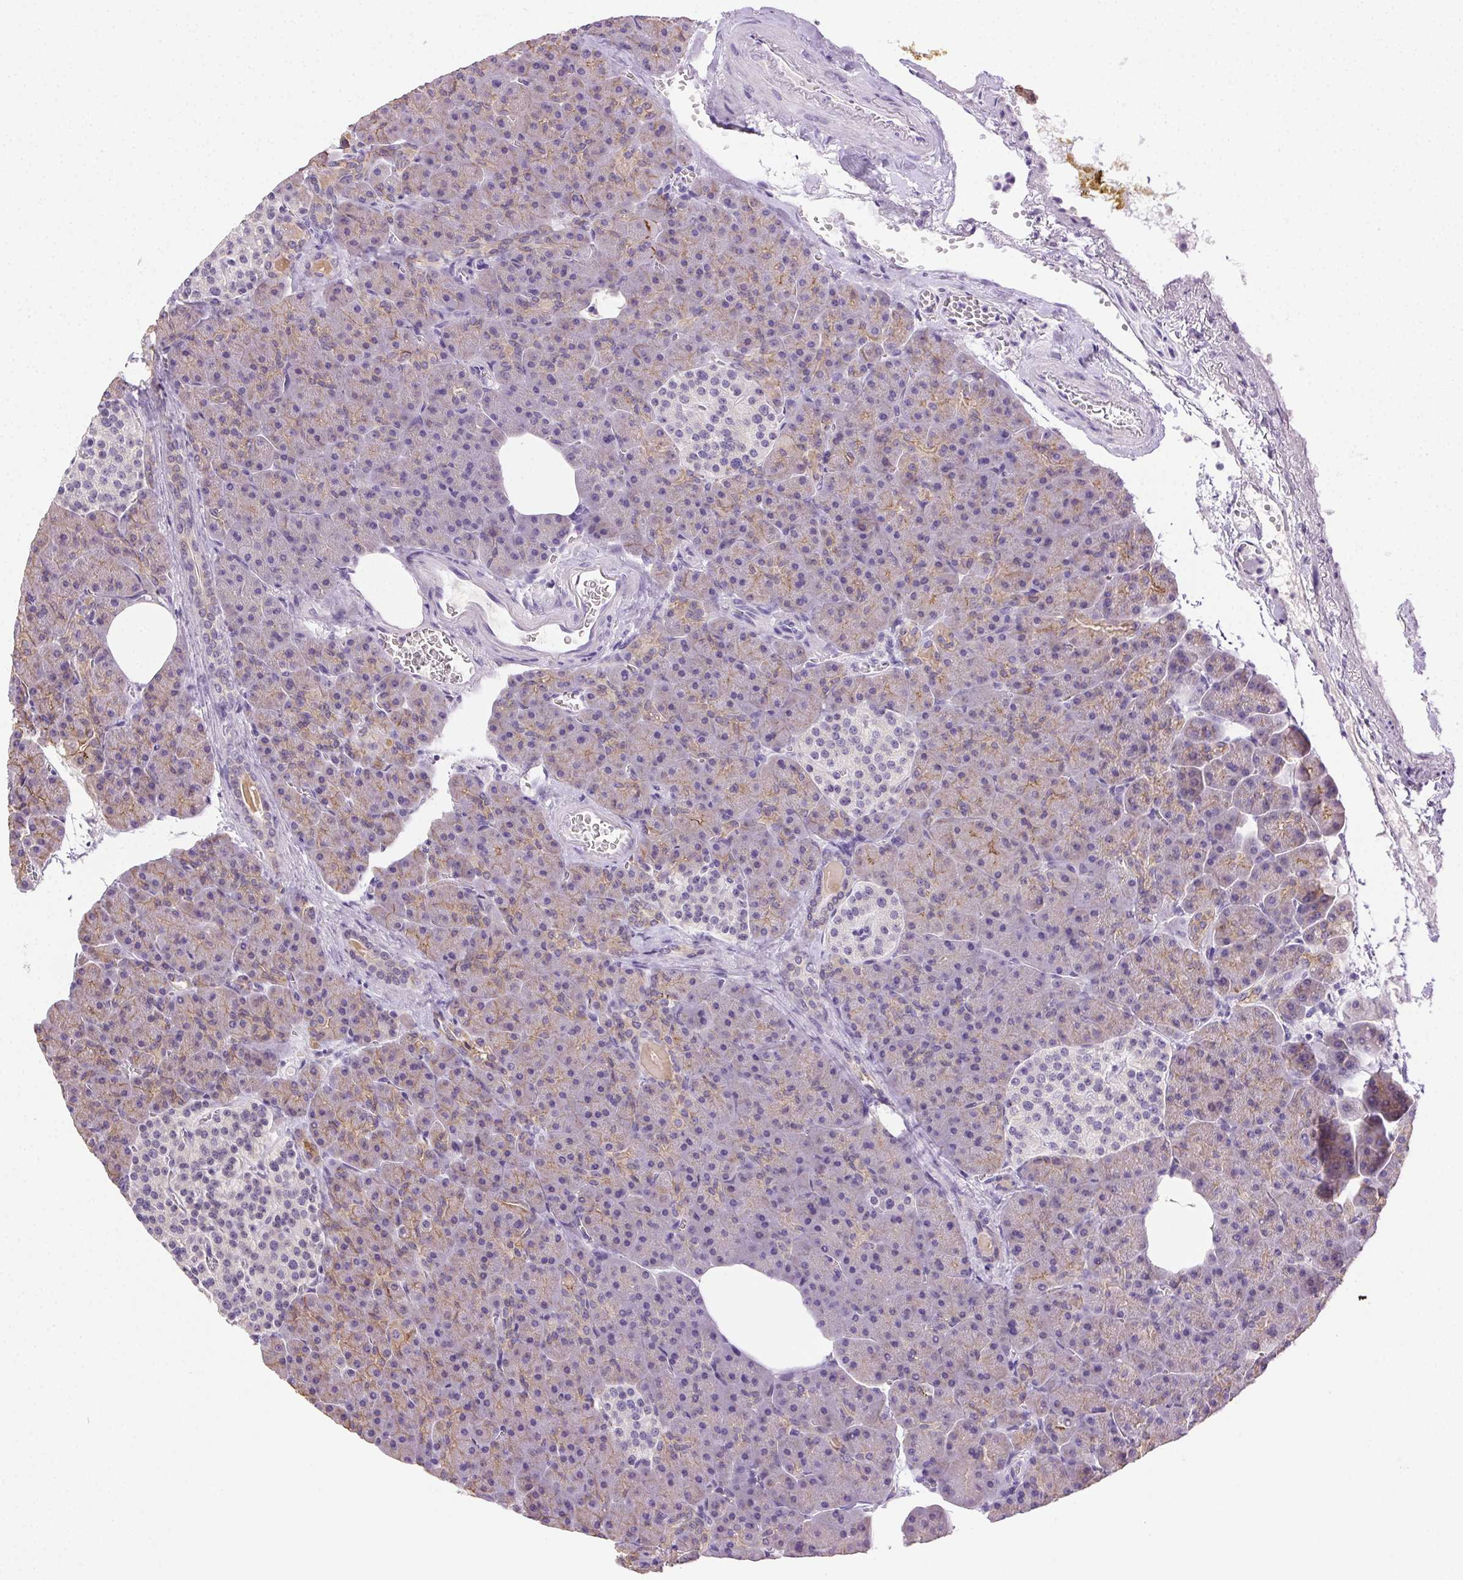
{"staining": {"intensity": "moderate", "quantity": "25%-75%", "location": "cytoplasmic/membranous"}, "tissue": "pancreas", "cell_type": "Exocrine glandular cells", "image_type": "normal", "snomed": [{"axis": "morphology", "description": "Normal tissue, NOS"}, {"axis": "topography", "description": "Pancreas"}], "caption": "High-magnification brightfield microscopy of normal pancreas stained with DAB (3,3'-diaminobenzidine) (brown) and counterstained with hematoxylin (blue). exocrine glandular cells exhibit moderate cytoplasmic/membranous positivity is present in about25%-75% of cells.", "gene": "CLDN10", "patient": {"sex": "female", "age": 74}}